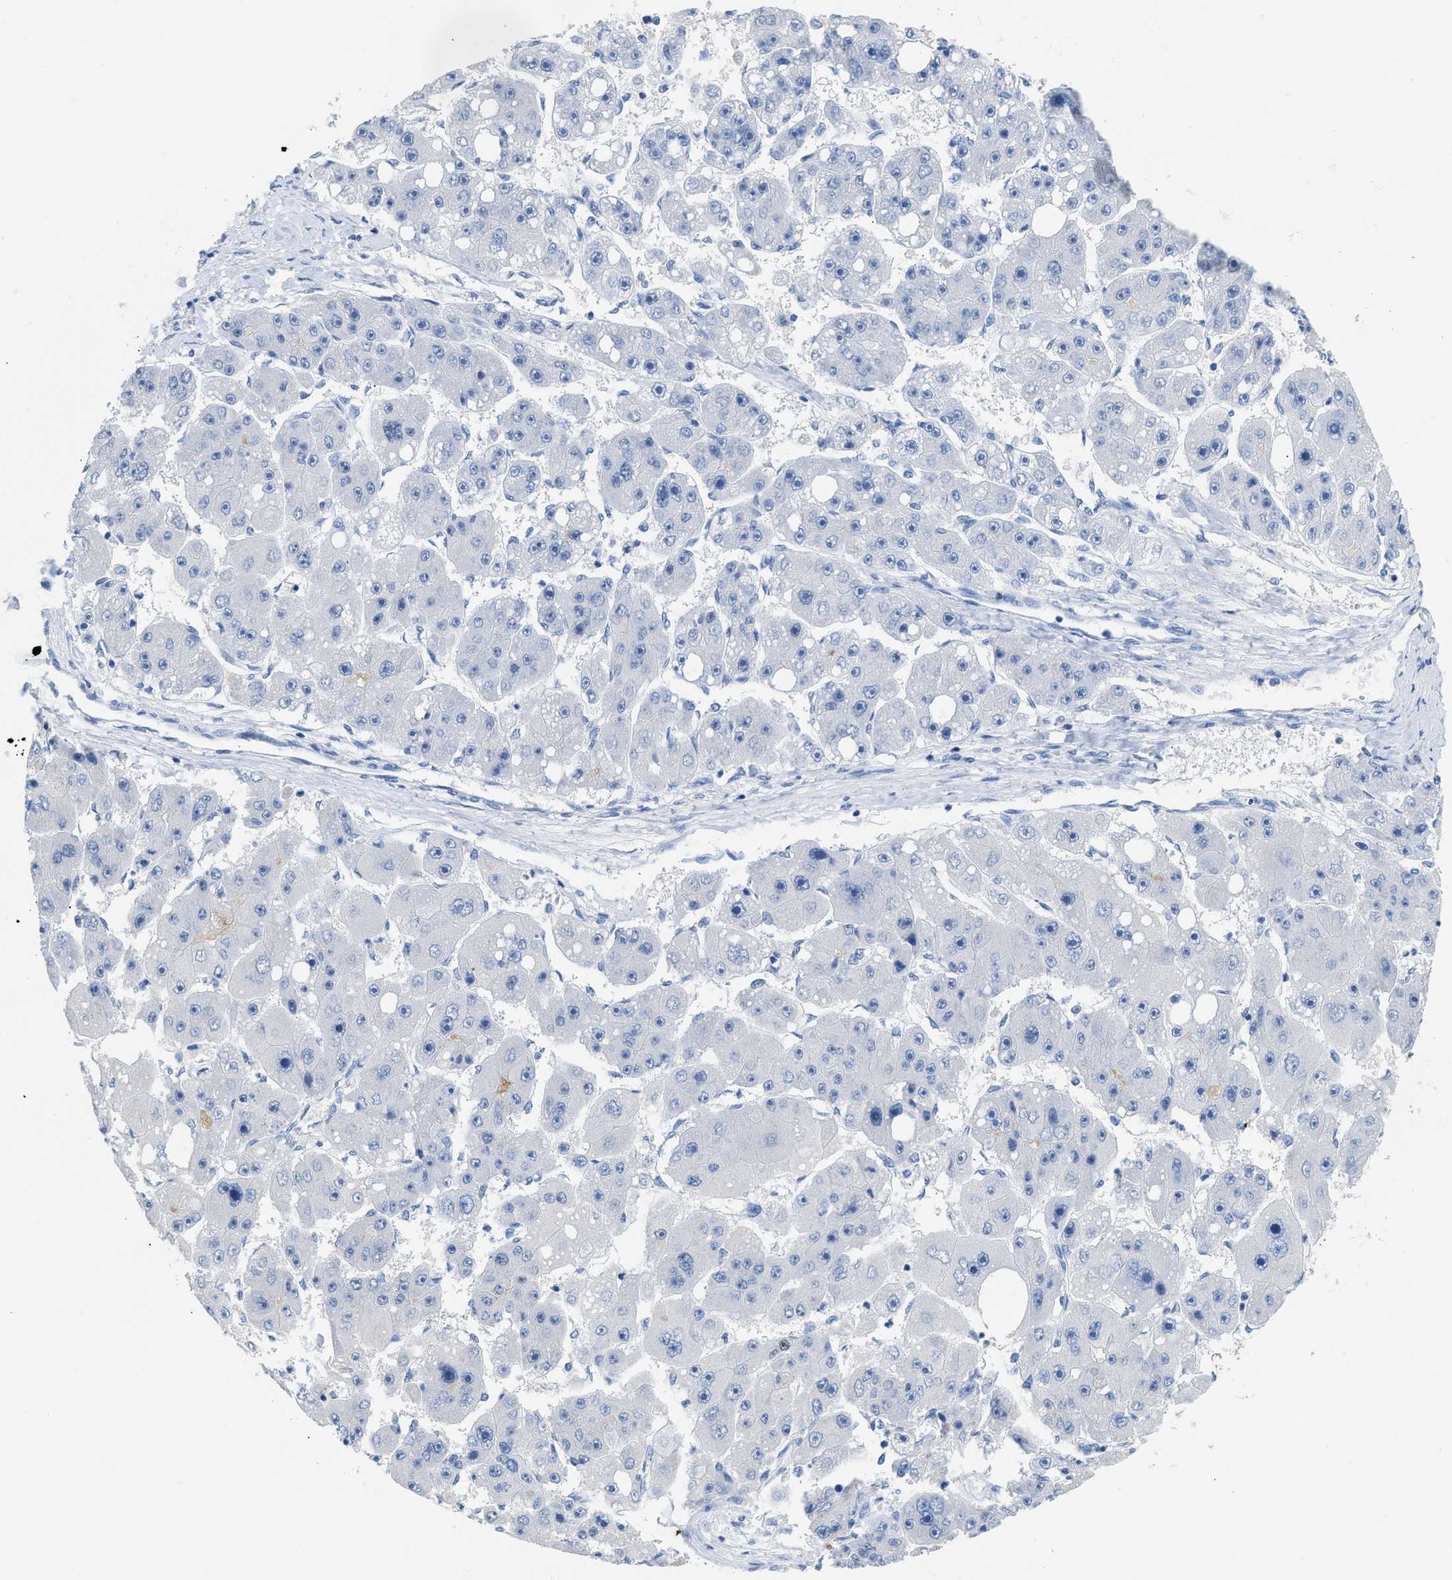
{"staining": {"intensity": "negative", "quantity": "none", "location": "none"}, "tissue": "liver cancer", "cell_type": "Tumor cells", "image_type": "cancer", "snomed": [{"axis": "morphology", "description": "Carcinoma, Hepatocellular, NOS"}, {"axis": "topography", "description": "Liver"}], "caption": "IHC histopathology image of human hepatocellular carcinoma (liver) stained for a protein (brown), which exhibits no positivity in tumor cells.", "gene": "LEF1", "patient": {"sex": "female", "age": 61}}